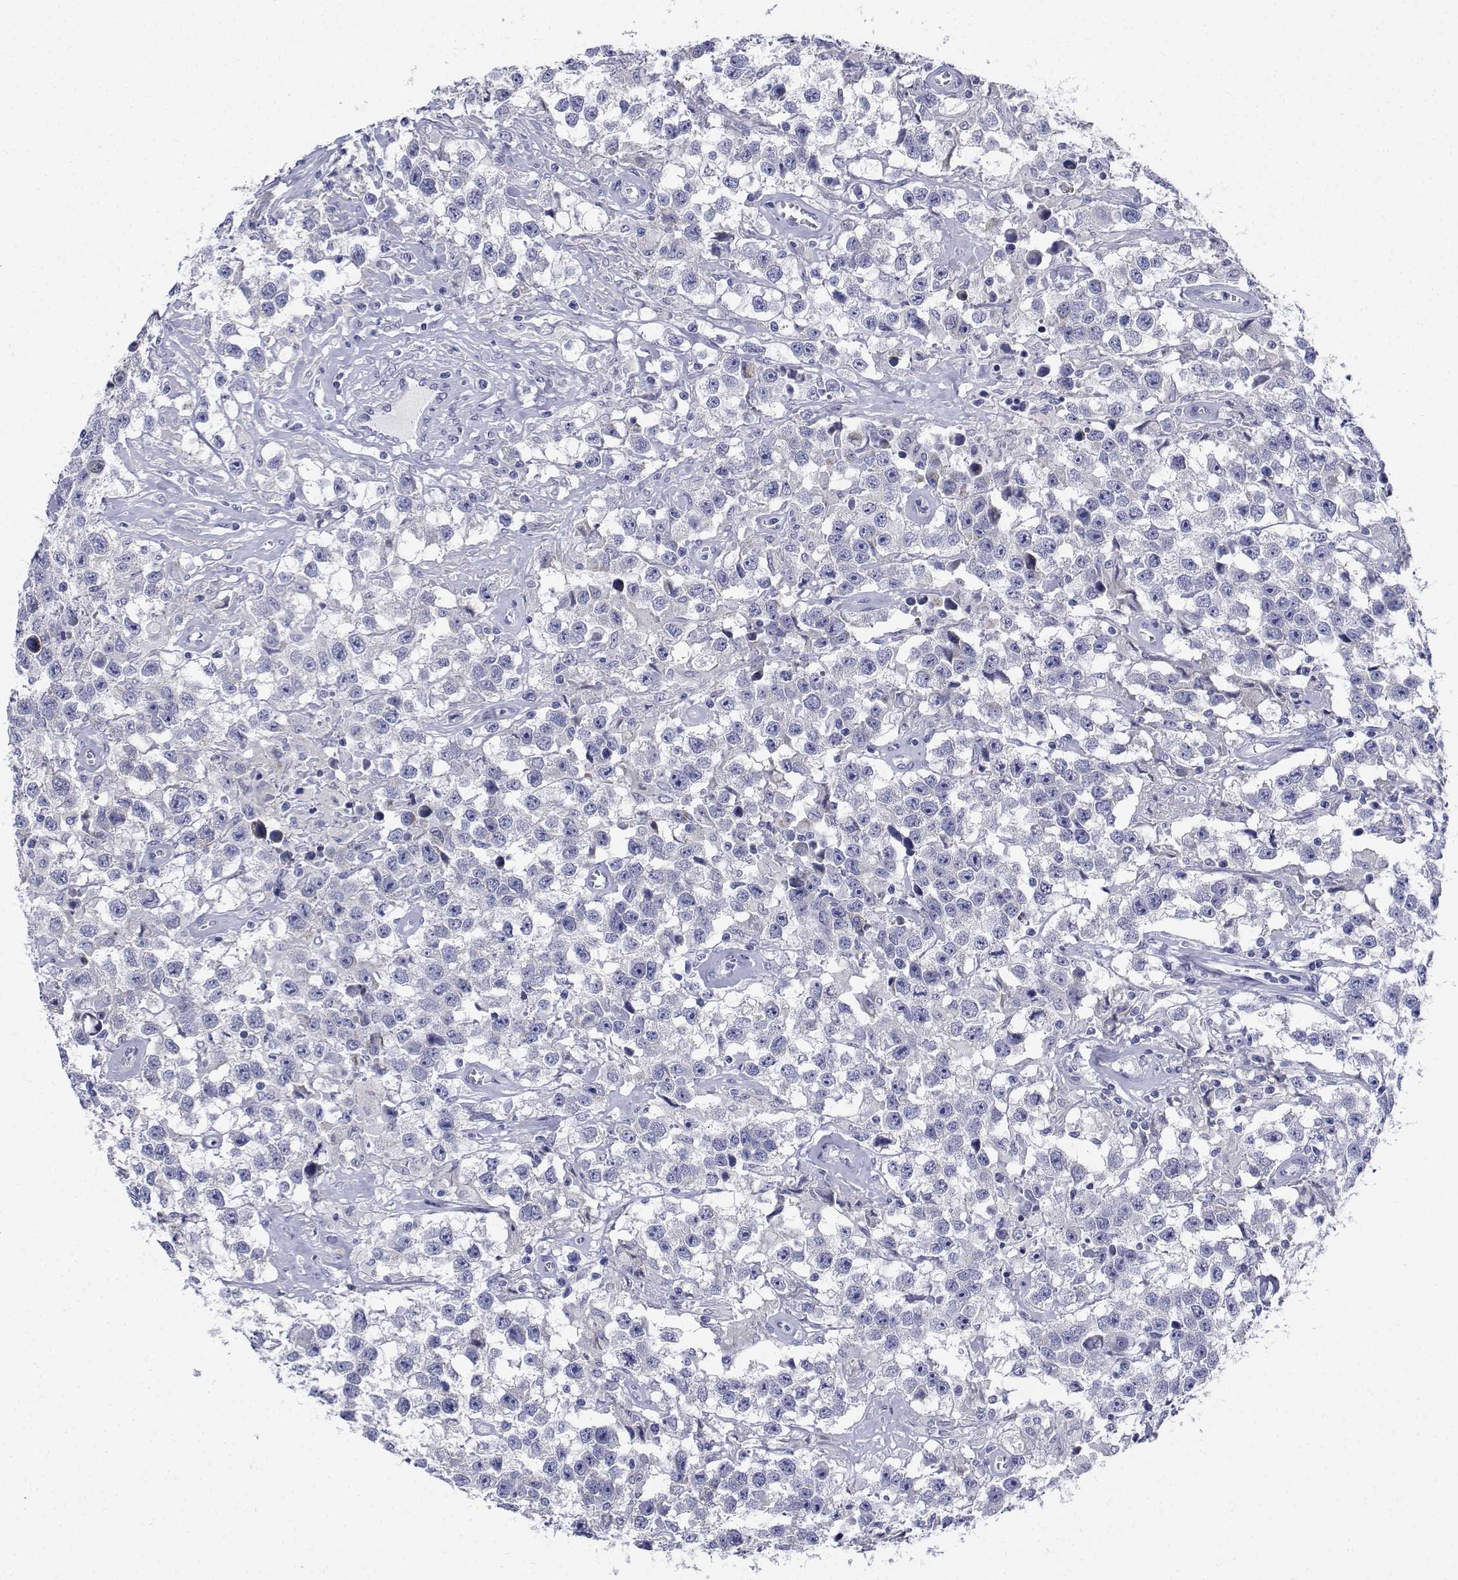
{"staining": {"intensity": "negative", "quantity": "none", "location": "none"}, "tissue": "testis cancer", "cell_type": "Tumor cells", "image_type": "cancer", "snomed": [{"axis": "morphology", "description": "Seminoma, NOS"}, {"axis": "topography", "description": "Testis"}], "caption": "Tumor cells are negative for protein expression in human testis cancer. (Immunohistochemistry, brightfield microscopy, high magnification).", "gene": "CDHR3", "patient": {"sex": "male", "age": 43}}